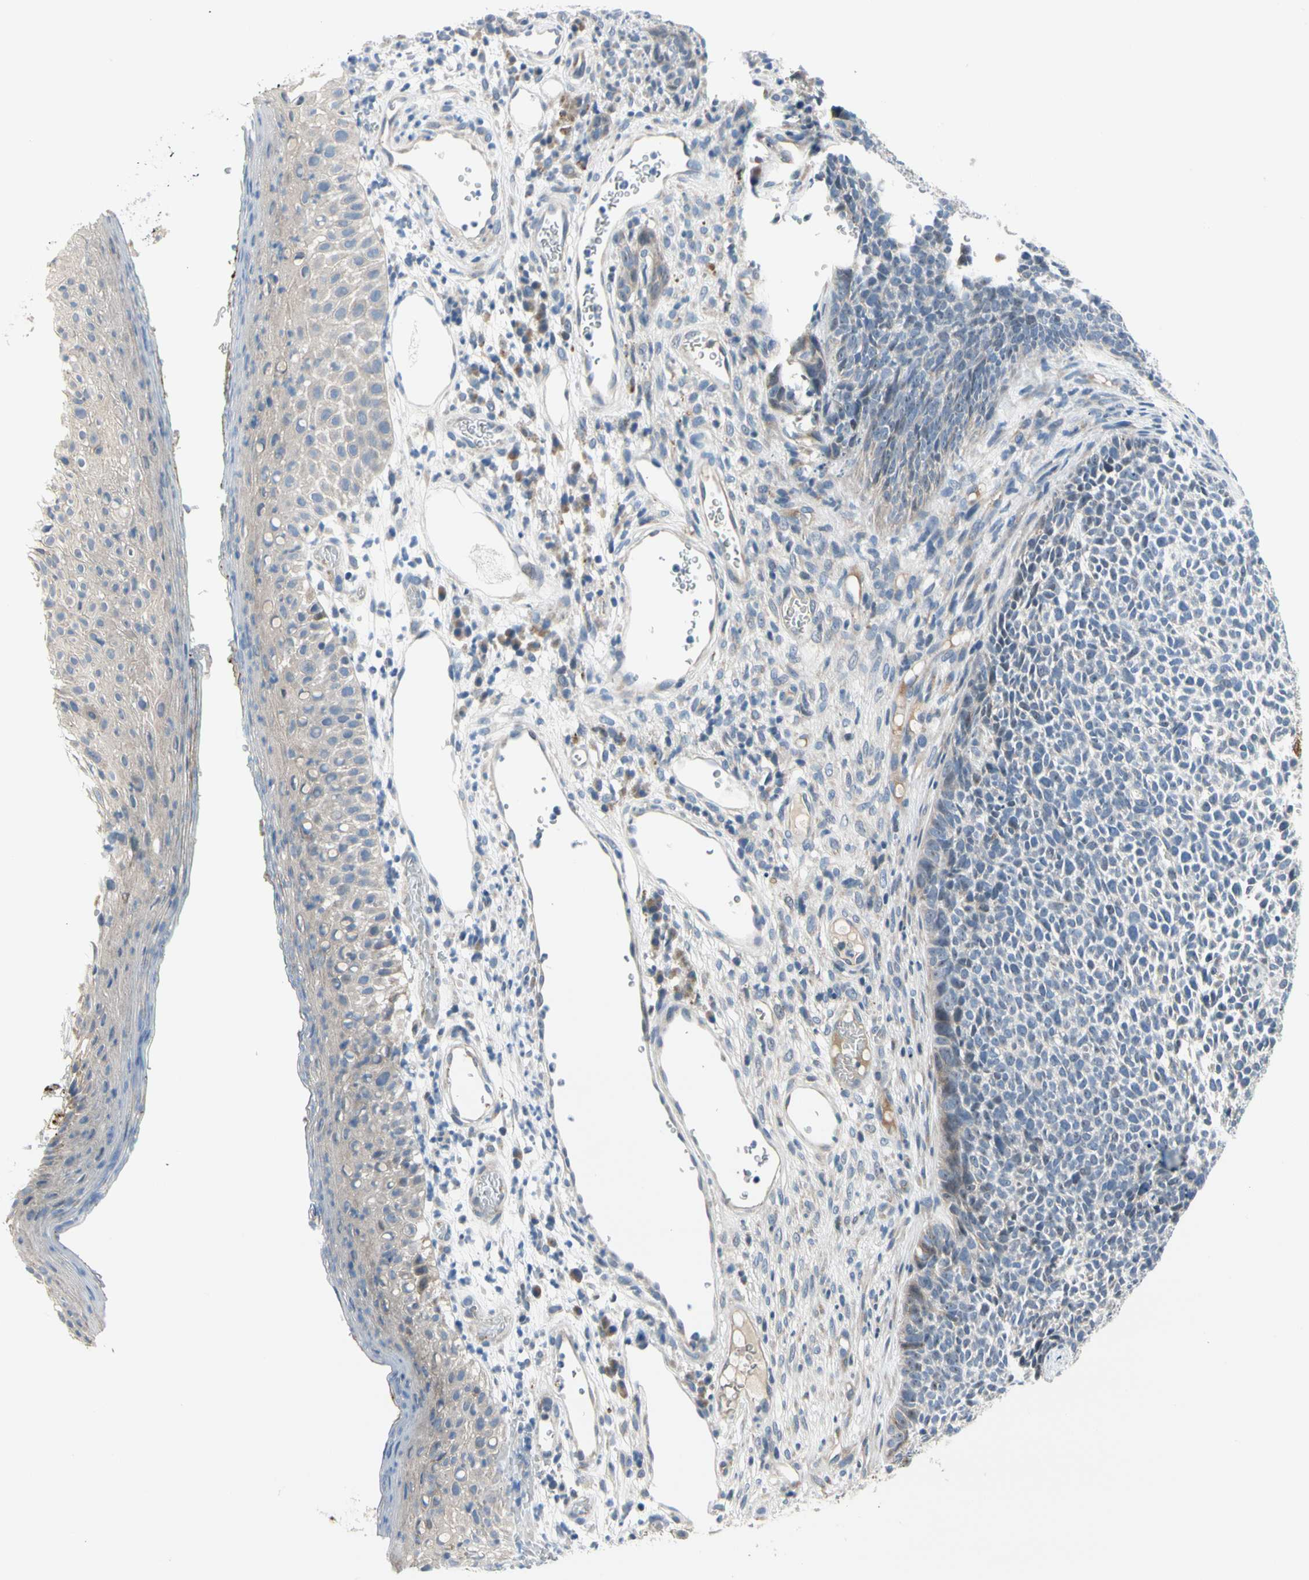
{"staining": {"intensity": "negative", "quantity": "none", "location": "none"}, "tissue": "skin cancer", "cell_type": "Tumor cells", "image_type": "cancer", "snomed": [{"axis": "morphology", "description": "Basal cell carcinoma"}, {"axis": "topography", "description": "Skin"}], "caption": "Human skin basal cell carcinoma stained for a protein using IHC reveals no staining in tumor cells.", "gene": "NFASC", "patient": {"sex": "female", "age": 84}}